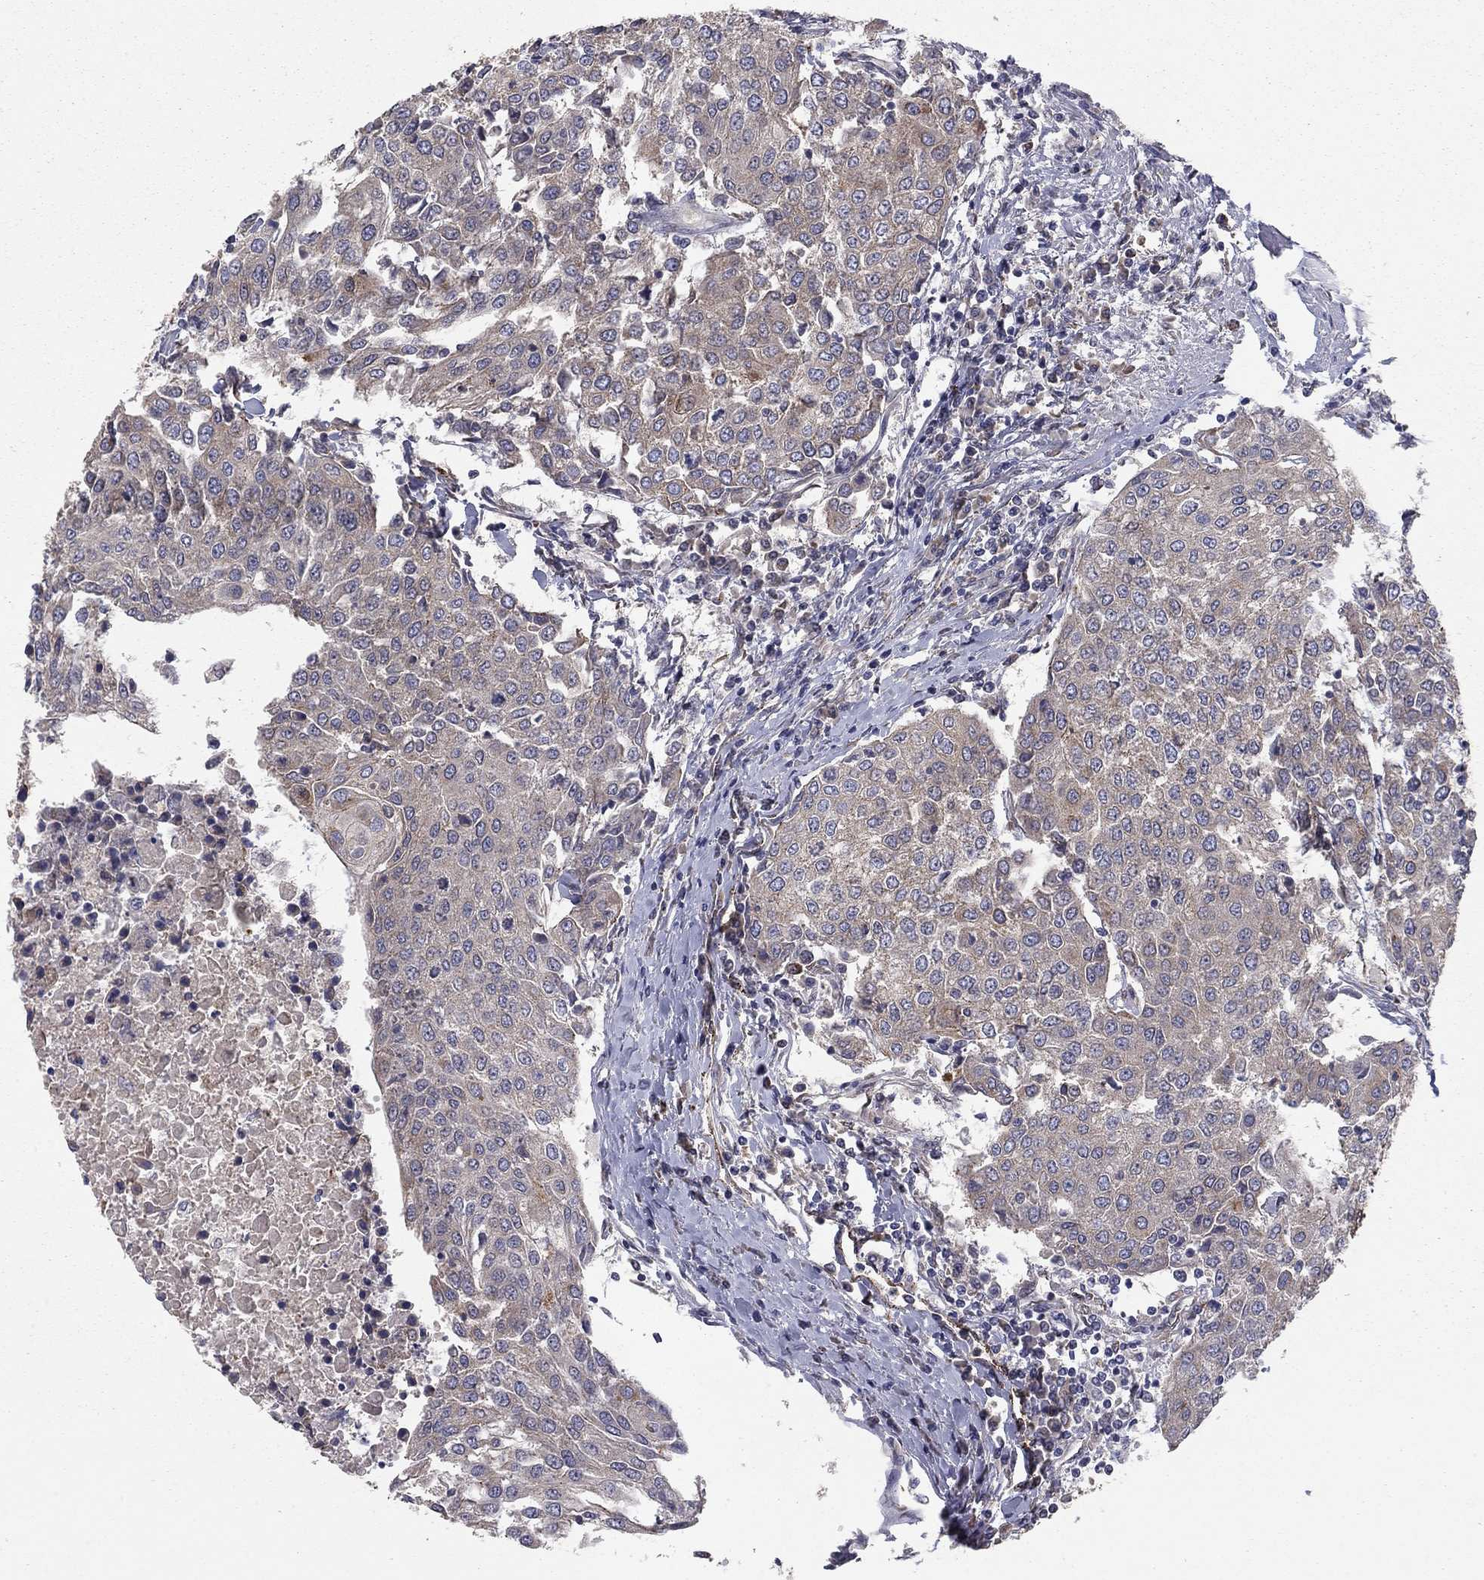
{"staining": {"intensity": "weak", "quantity": "<25%", "location": "cytoplasmic/membranous"}, "tissue": "urothelial cancer", "cell_type": "Tumor cells", "image_type": "cancer", "snomed": [{"axis": "morphology", "description": "Urothelial carcinoma, High grade"}, {"axis": "topography", "description": "Urinary bladder"}], "caption": "The image demonstrates no staining of tumor cells in urothelial carcinoma (high-grade).", "gene": "YIF1A", "patient": {"sex": "female", "age": 85}}